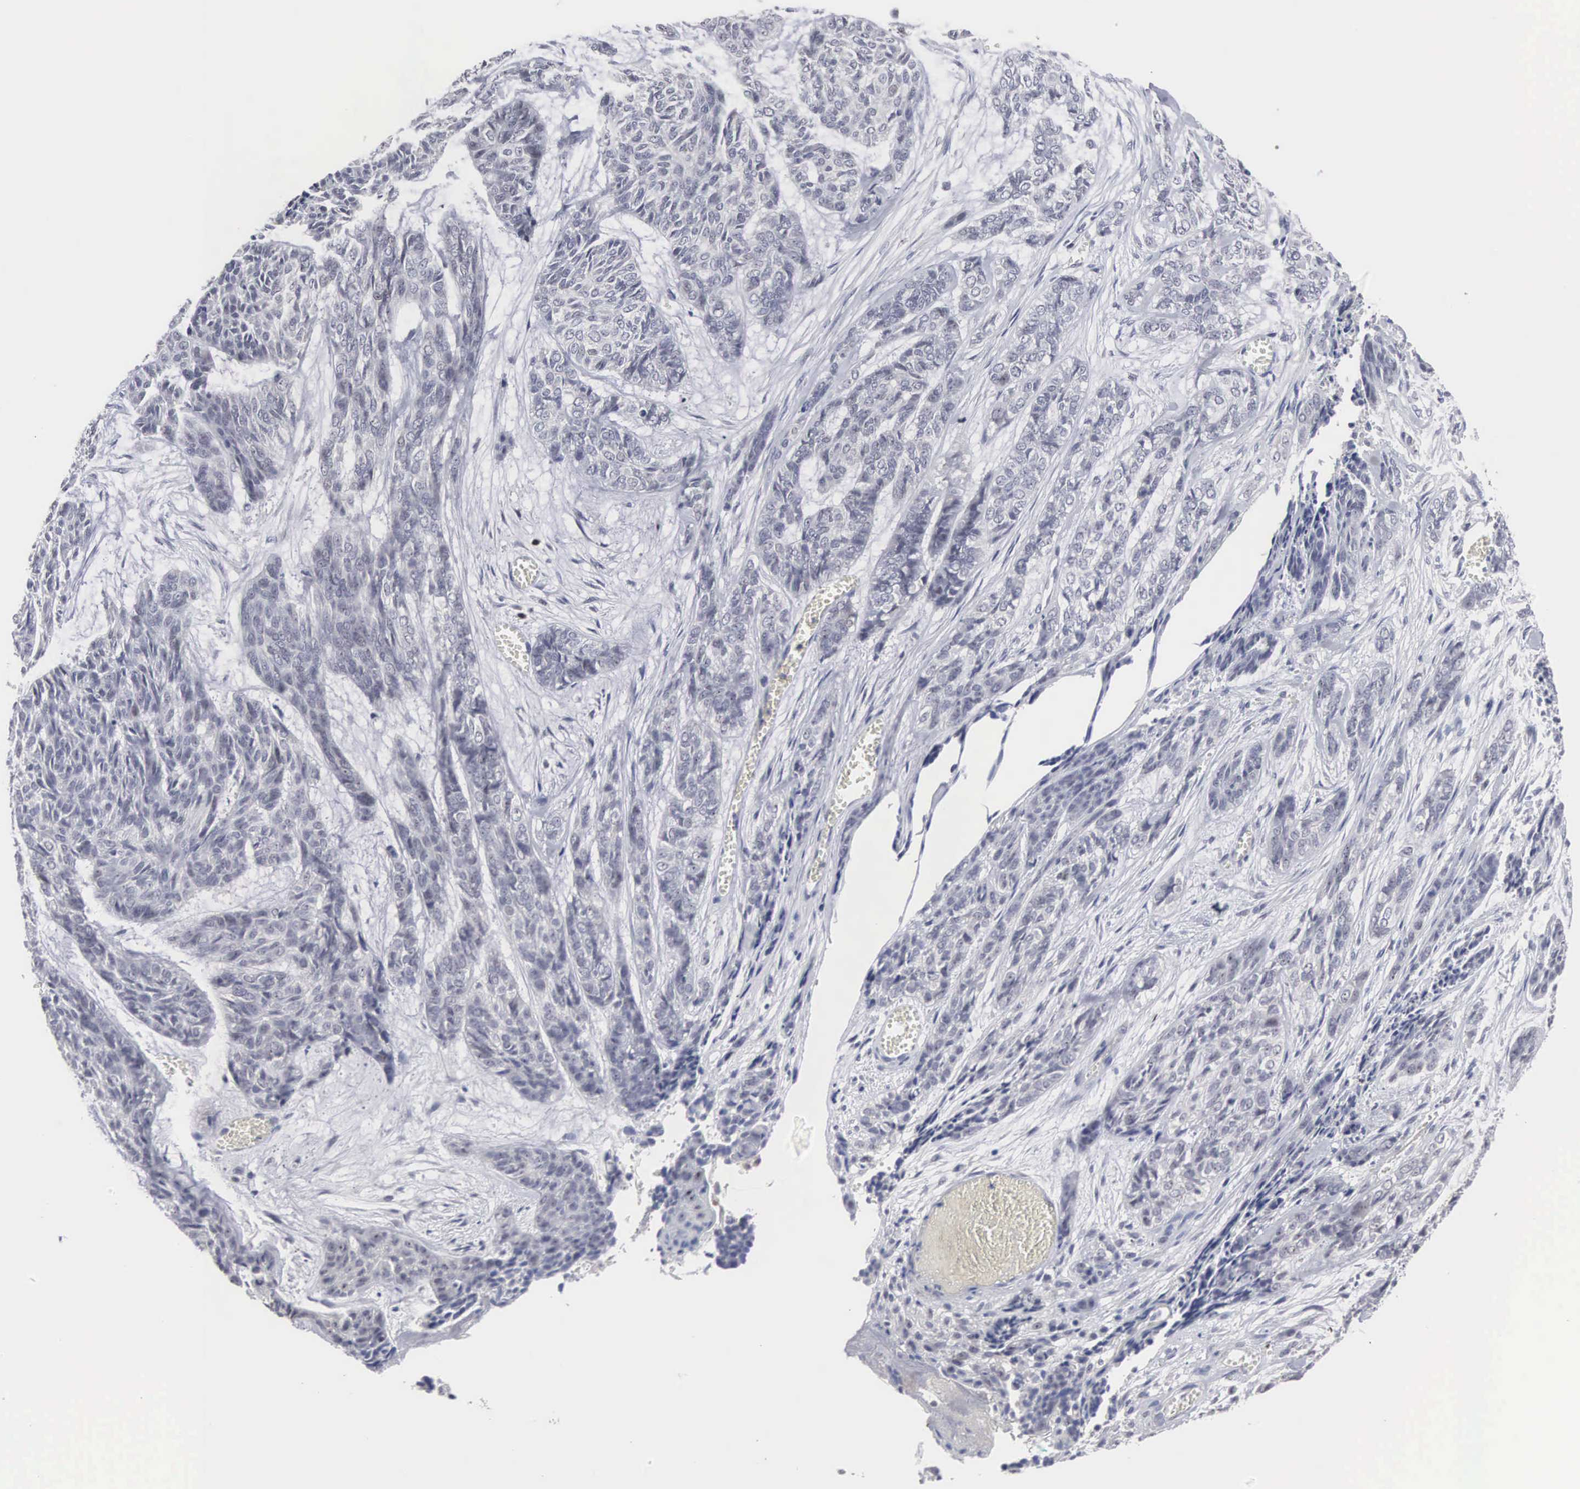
{"staining": {"intensity": "negative", "quantity": "none", "location": "none"}, "tissue": "skin cancer", "cell_type": "Tumor cells", "image_type": "cancer", "snomed": [{"axis": "morphology", "description": "Normal tissue, NOS"}, {"axis": "morphology", "description": "Basal cell carcinoma"}, {"axis": "topography", "description": "Skin"}], "caption": "A micrograph of skin cancer stained for a protein reveals no brown staining in tumor cells.", "gene": "ACOT4", "patient": {"sex": "female", "age": 65}}